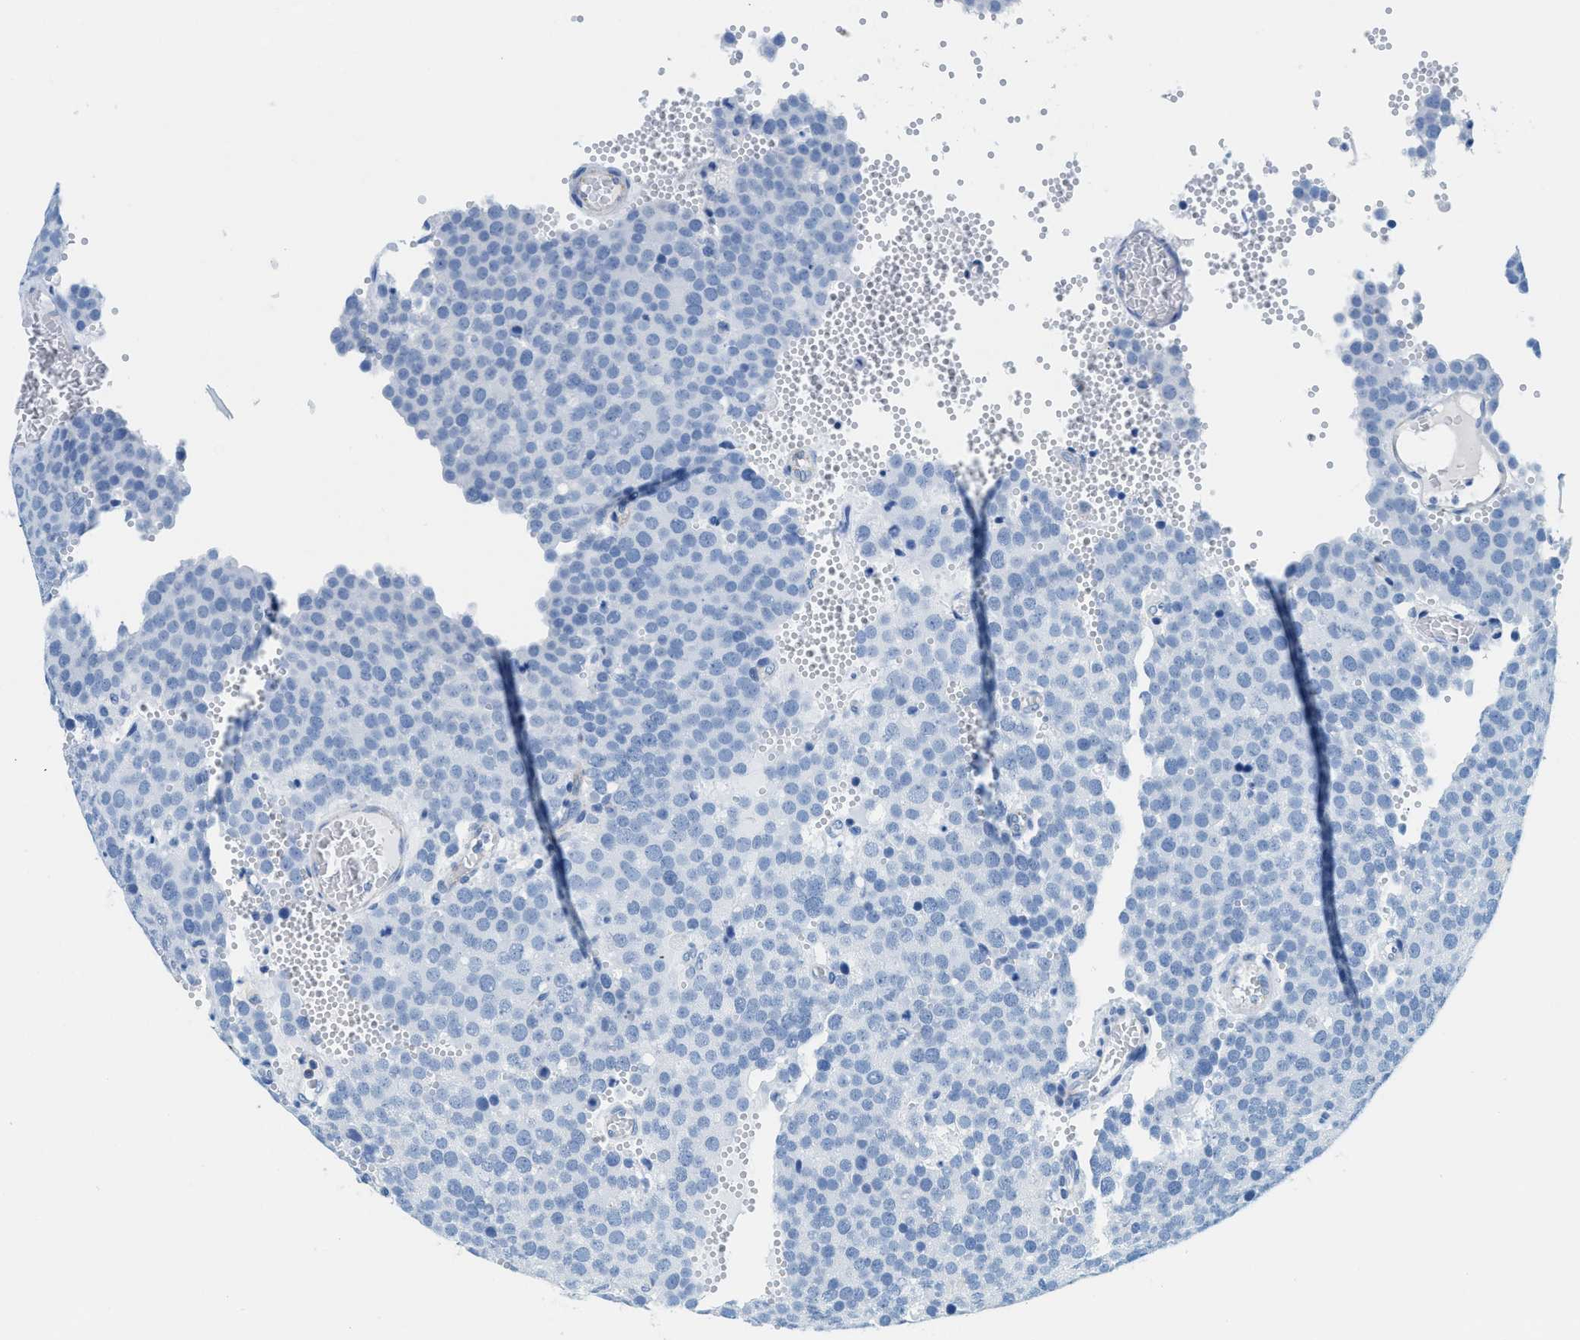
{"staining": {"intensity": "negative", "quantity": "none", "location": "none"}, "tissue": "testis cancer", "cell_type": "Tumor cells", "image_type": "cancer", "snomed": [{"axis": "morphology", "description": "Normal tissue, NOS"}, {"axis": "morphology", "description": "Seminoma, NOS"}, {"axis": "topography", "description": "Testis"}], "caption": "A histopathology image of testis seminoma stained for a protein exhibits no brown staining in tumor cells.", "gene": "TPSAB1", "patient": {"sex": "male", "age": 71}}